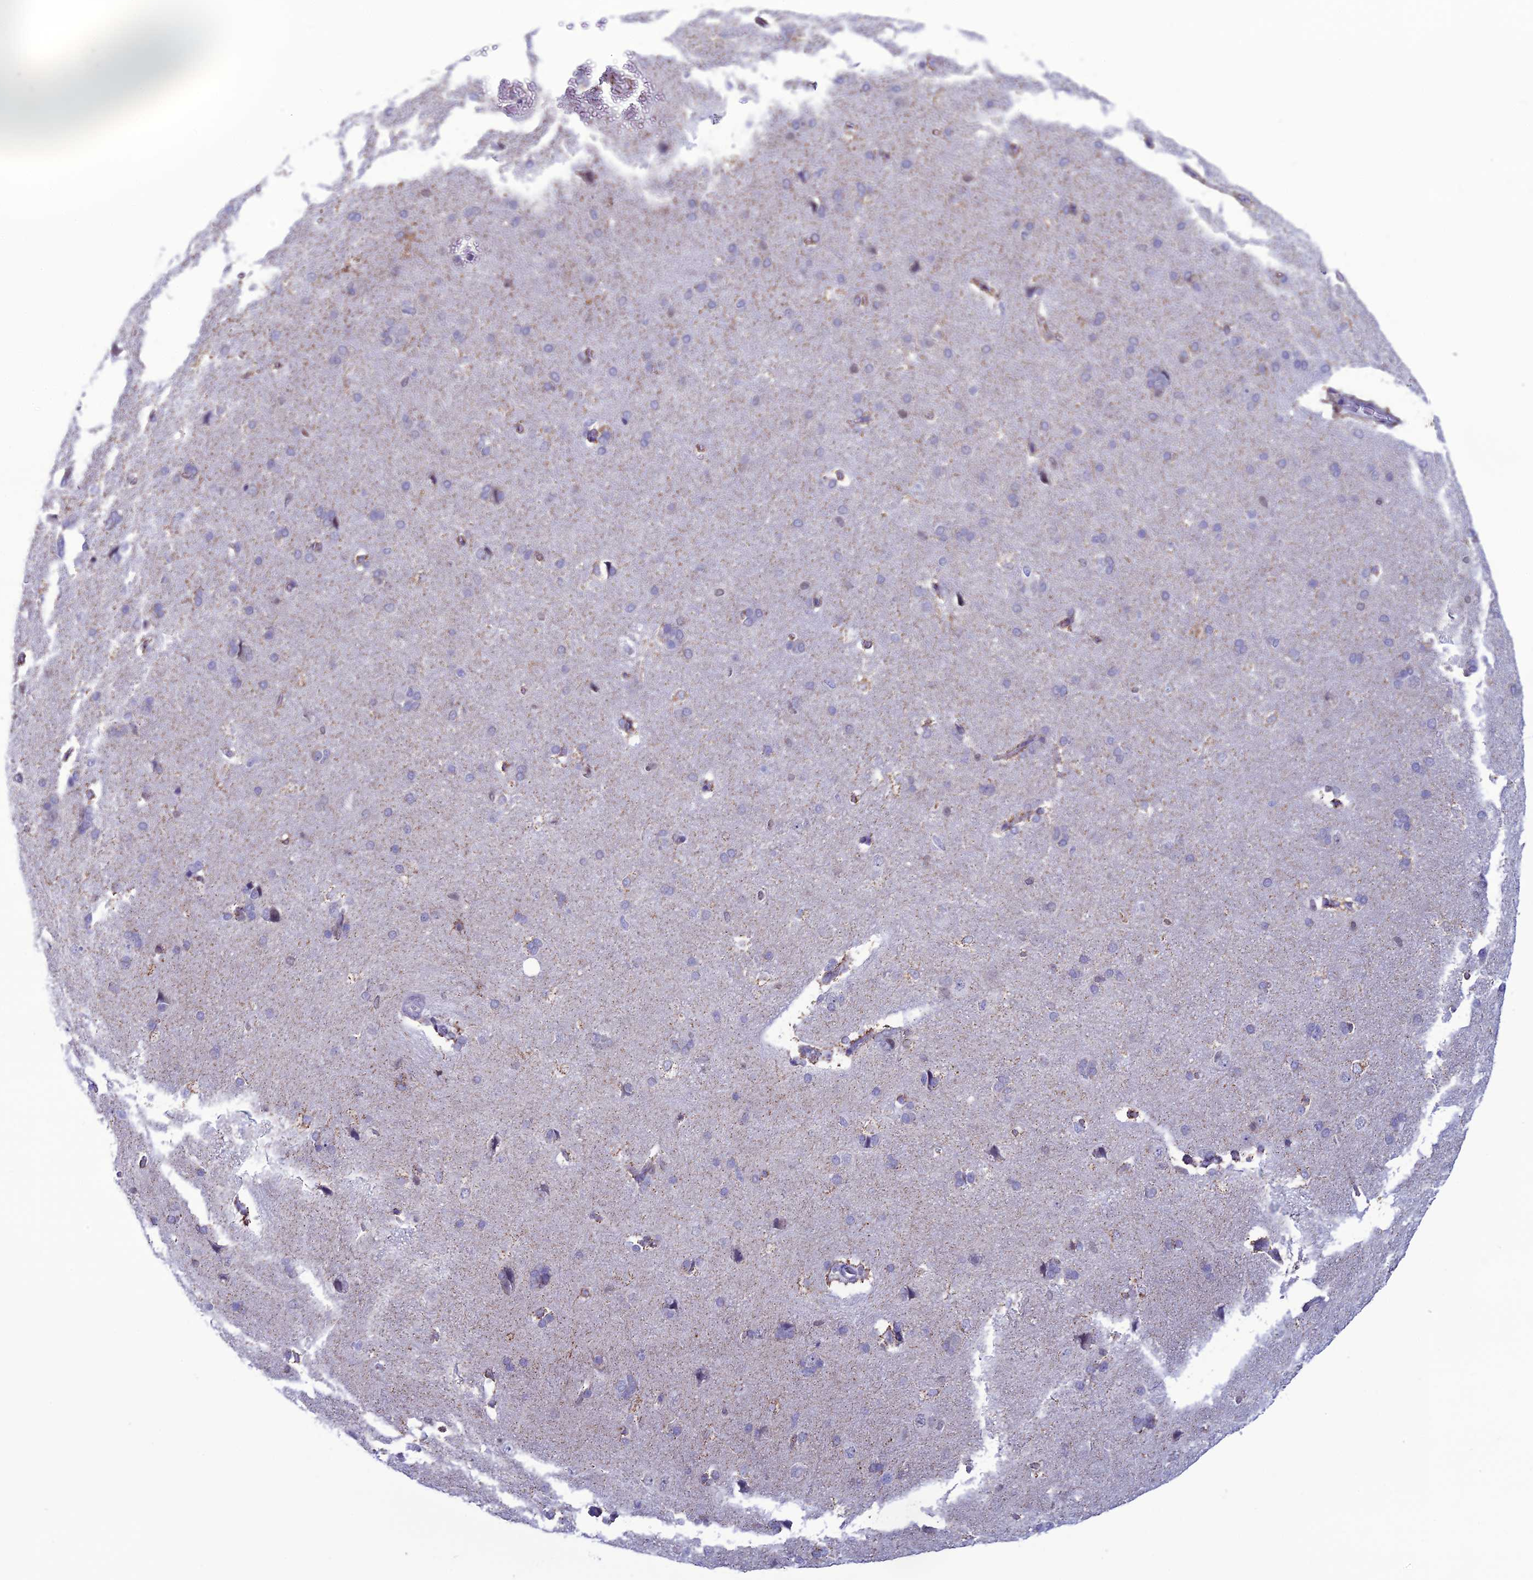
{"staining": {"intensity": "negative", "quantity": "none", "location": "none"}, "tissue": "cerebral cortex", "cell_type": "Endothelial cells", "image_type": "normal", "snomed": [{"axis": "morphology", "description": "Normal tissue, NOS"}, {"axis": "topography", "description": "Cerebral cortex"}], "caption": "High power microscopy photomicrograph of an immunohistochemistry (IHC) histopathology image of unremarkable cerebral cortex, revealing no significant positivity in endothelial cells.", "gene": "CFAP210", "patient": {"sex": "male", "age": 62}}